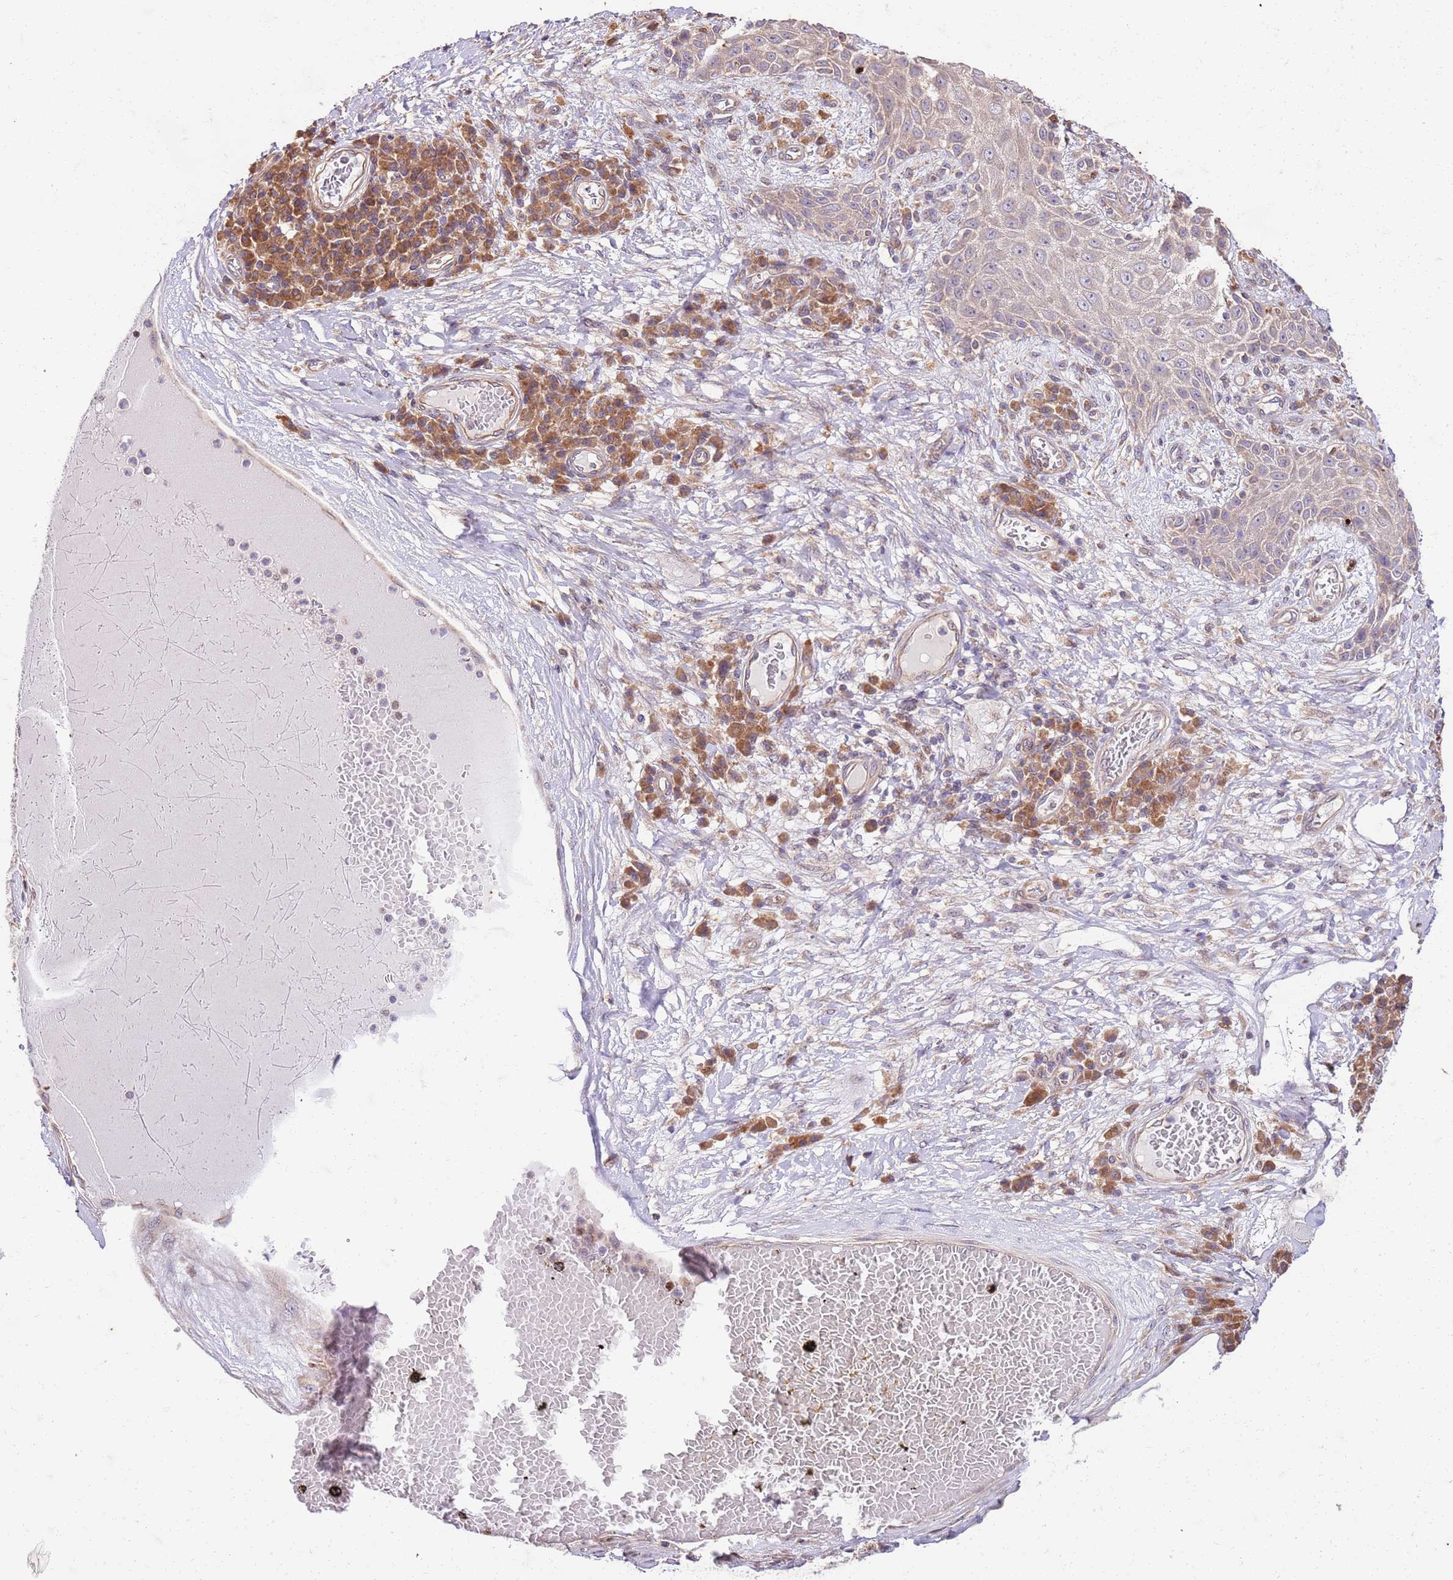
{"staining": {"intensity": "weak", "quantity": "<25%", "location": "cytoplasmic/membranous"}, "tissue": "melanoma", "cell_type": "Tumor cells", "image_type": "cancer", "snomed": [{"axis": "morphology", "description": "Malignant melanoma, NOS"}, {"axis": "topography", "description": "Skin"}], "caption": "Tumor cells are negative for protein expression in human malignant melanoma.", "gene": "OSBP", "patient": {"sex": "male", "age": 53}}